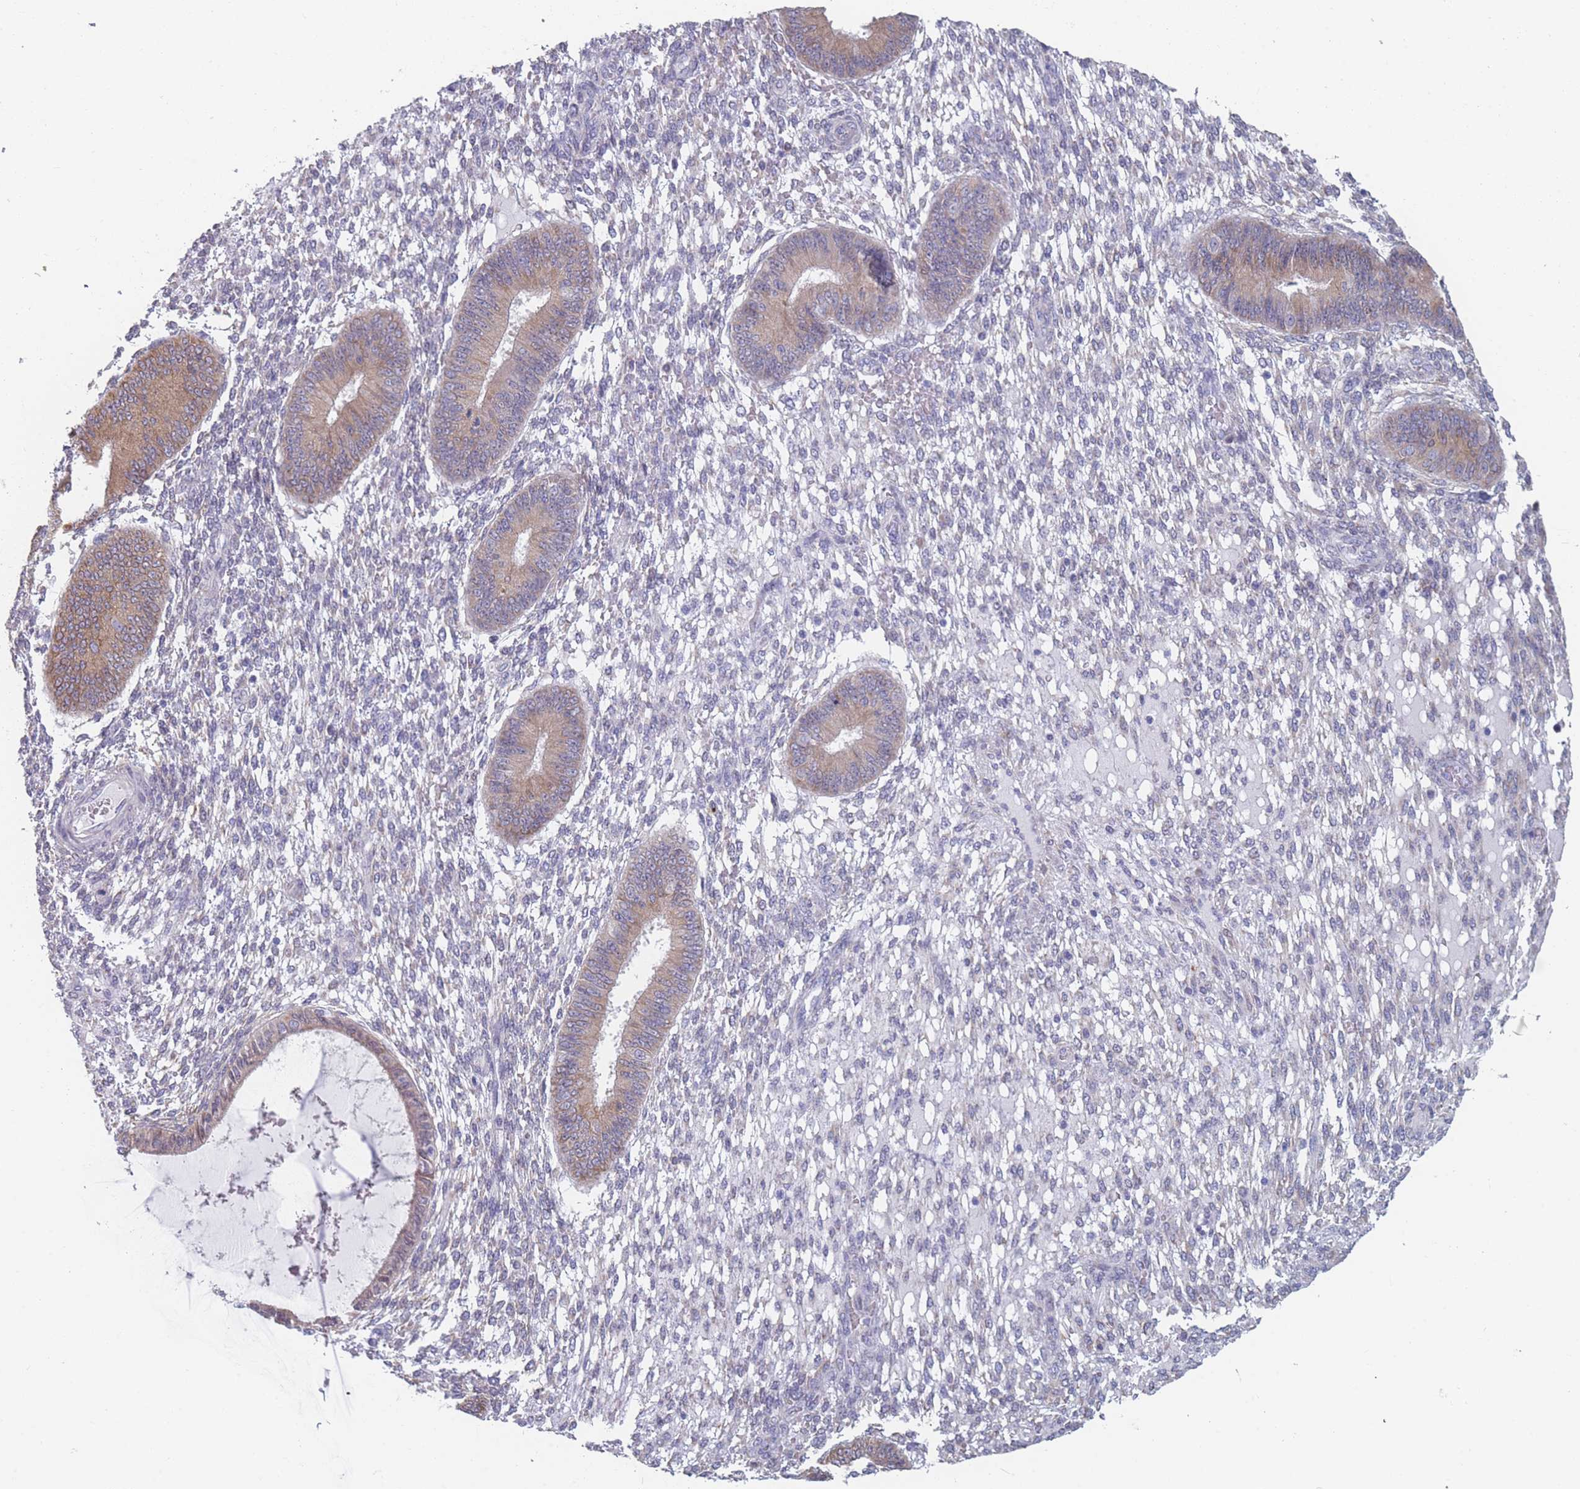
{"staining": {"intensity": "weak", "quantity": "<25%", "location": "cytoplasmic/membranous"}, "tissue": "endometrium", "cell_type": "Cells in endometrial stroma", "image_type": "normal", "snomed": [{"axis": "morphology", "description": "Normal tissue, NOS"}, {"axis": "topography", "description": "Endometrium"}], "caption": "Endometrium was stained to show a protein in brown. There is no significant staining in cells in endometrial stroma.", "gene": "TMED10", "patient": {"sex": "female", "age": 49}}